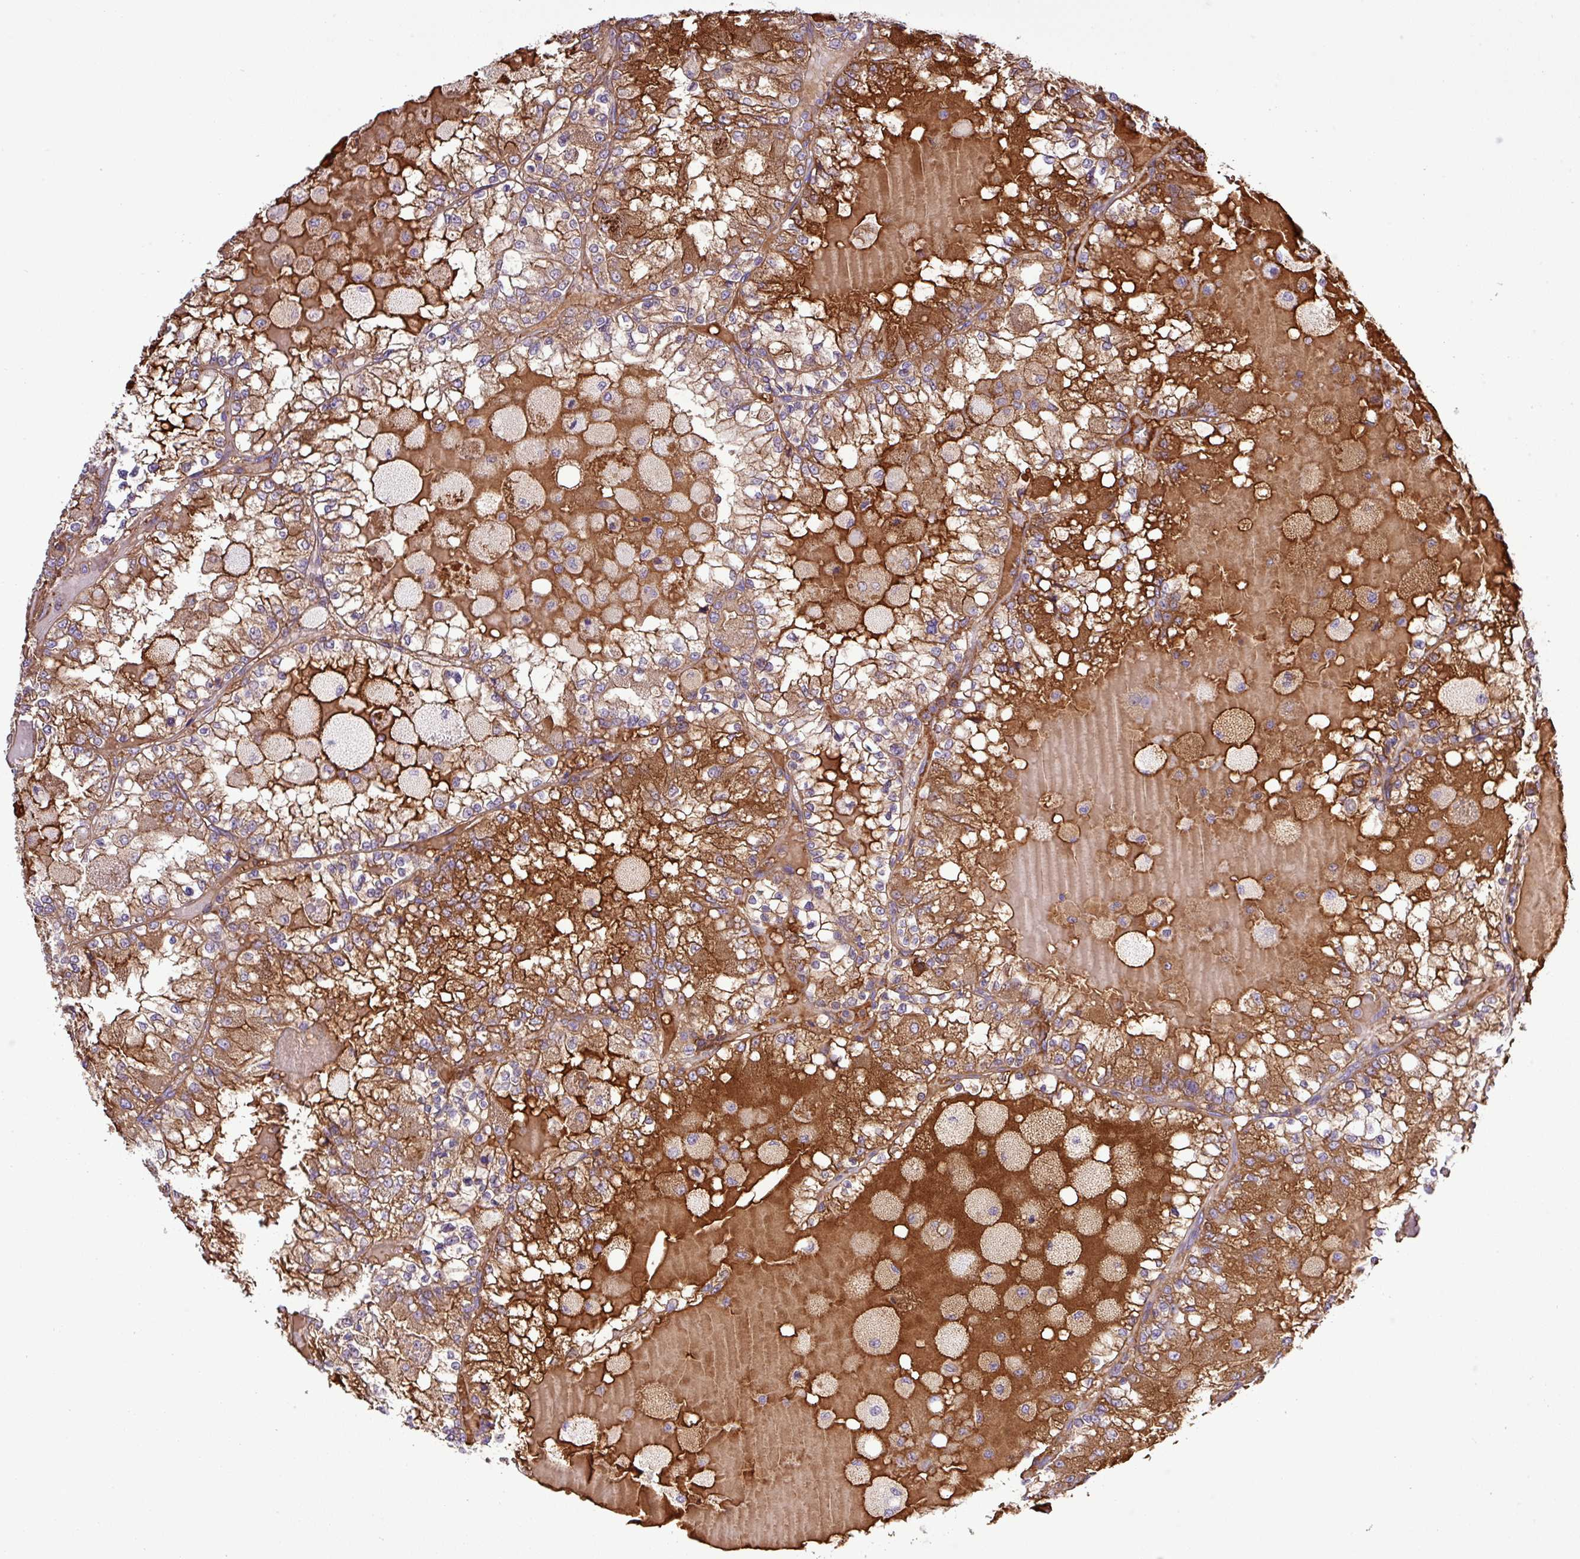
{"staining": {"intensity": "moderate", "quantity": ">75%", "location": "cytoplasmic/membranous"}, "tissue": "renal cancer", "cell_type": "Tumor cells", "image_type": "cancer", "snomed": [{"axis": "morphology", "description": "Adenocarcinoma, NOS"}, {"axis": "topography", "description": "Kidney"}], "caption": "There is medium levels of moderate cytoplasmic/membranous staining in tumor cells of renal cancer (adenocarcinoma), as demonstrated by immunohistochemical staining (brown color).", "gene": "CWH43", "patient": {"sex": "female", "age": 56}}